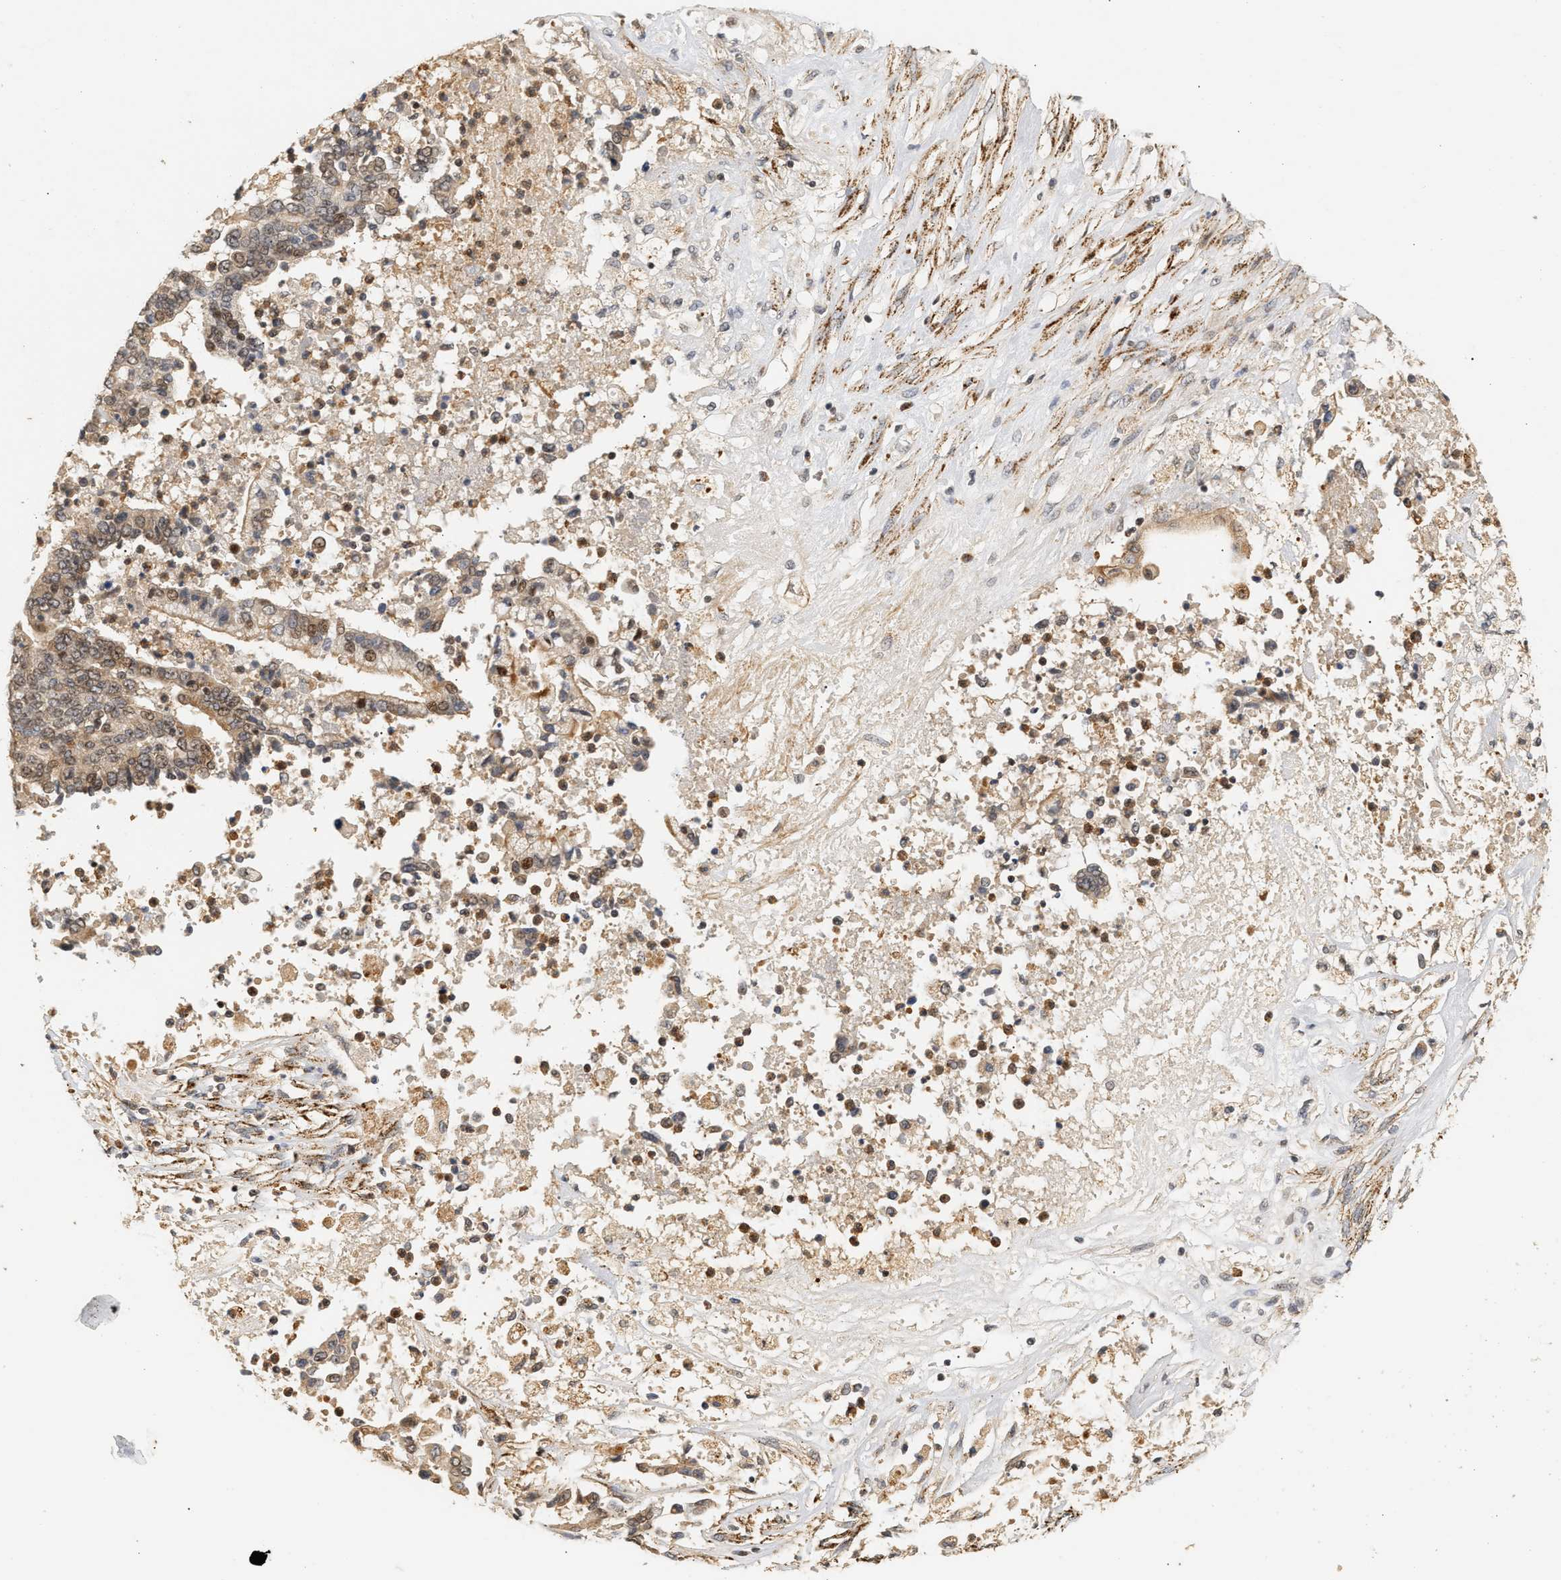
{"staining": {"intensity": "moderate", "quantity": ">75%", "location": "cytoplasmic/membranous,nuclear"}, "tissue": "liver cancer", "cell_type": "Tumor cells", "image_type": "cancer", "snomed": [{"axis": "morphology", "description": "Cholangiocarcinoma"}, {"axis": "topography", "description": "Liver"}], "caption": "Brown immunohistochemical staining in liver cancer (cholangiocarcinoma) shows moderate cytoplasmic/membranous and nuclear expression in approximately >75% of tumor cells. (IHC, brightfield microscopy, high magnification).", "gene": "PLXND1", "patient": {"sex": "male", "age": 57}}